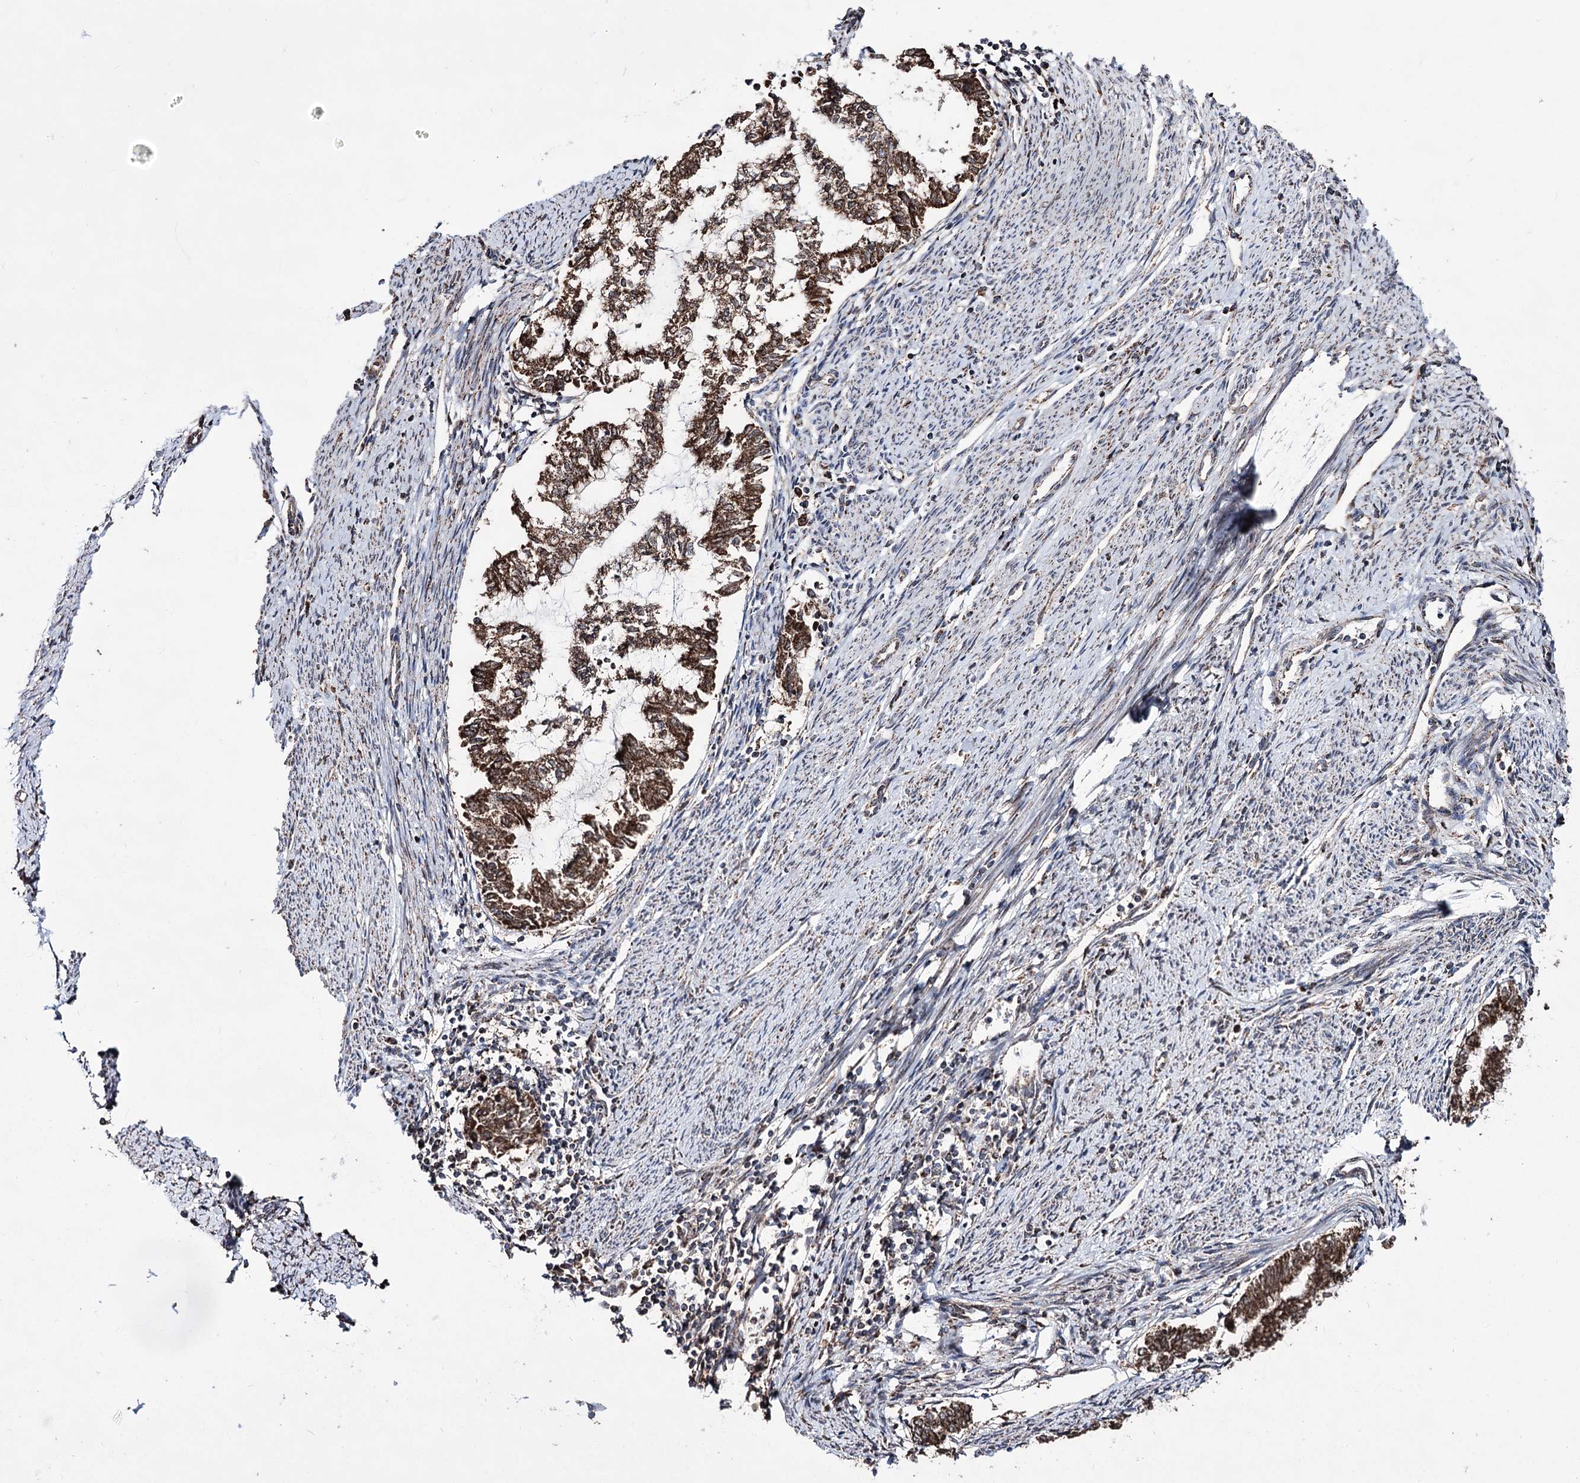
{"staining": {"intensity": "strong", "quantity": ">75%", "location": "cytoplasmic/membranous"}, "tissue": "endometrial cancer", "cell_type": "Tumor cells", "image_type": "cancer", "snomed": [{"axis": "morphology", "description": "Adenocarcinoma, NOS"}, {"axis": "topography", "description": "Endometrium"}], "caption": "Adenocarcinoma (endometrial) stained for a protein demonstrates strong cytoplasmic/membranous positivity in tumor cells.", "gene": "CREB3L4", "patient": {"sex": "female", "age": 79}}